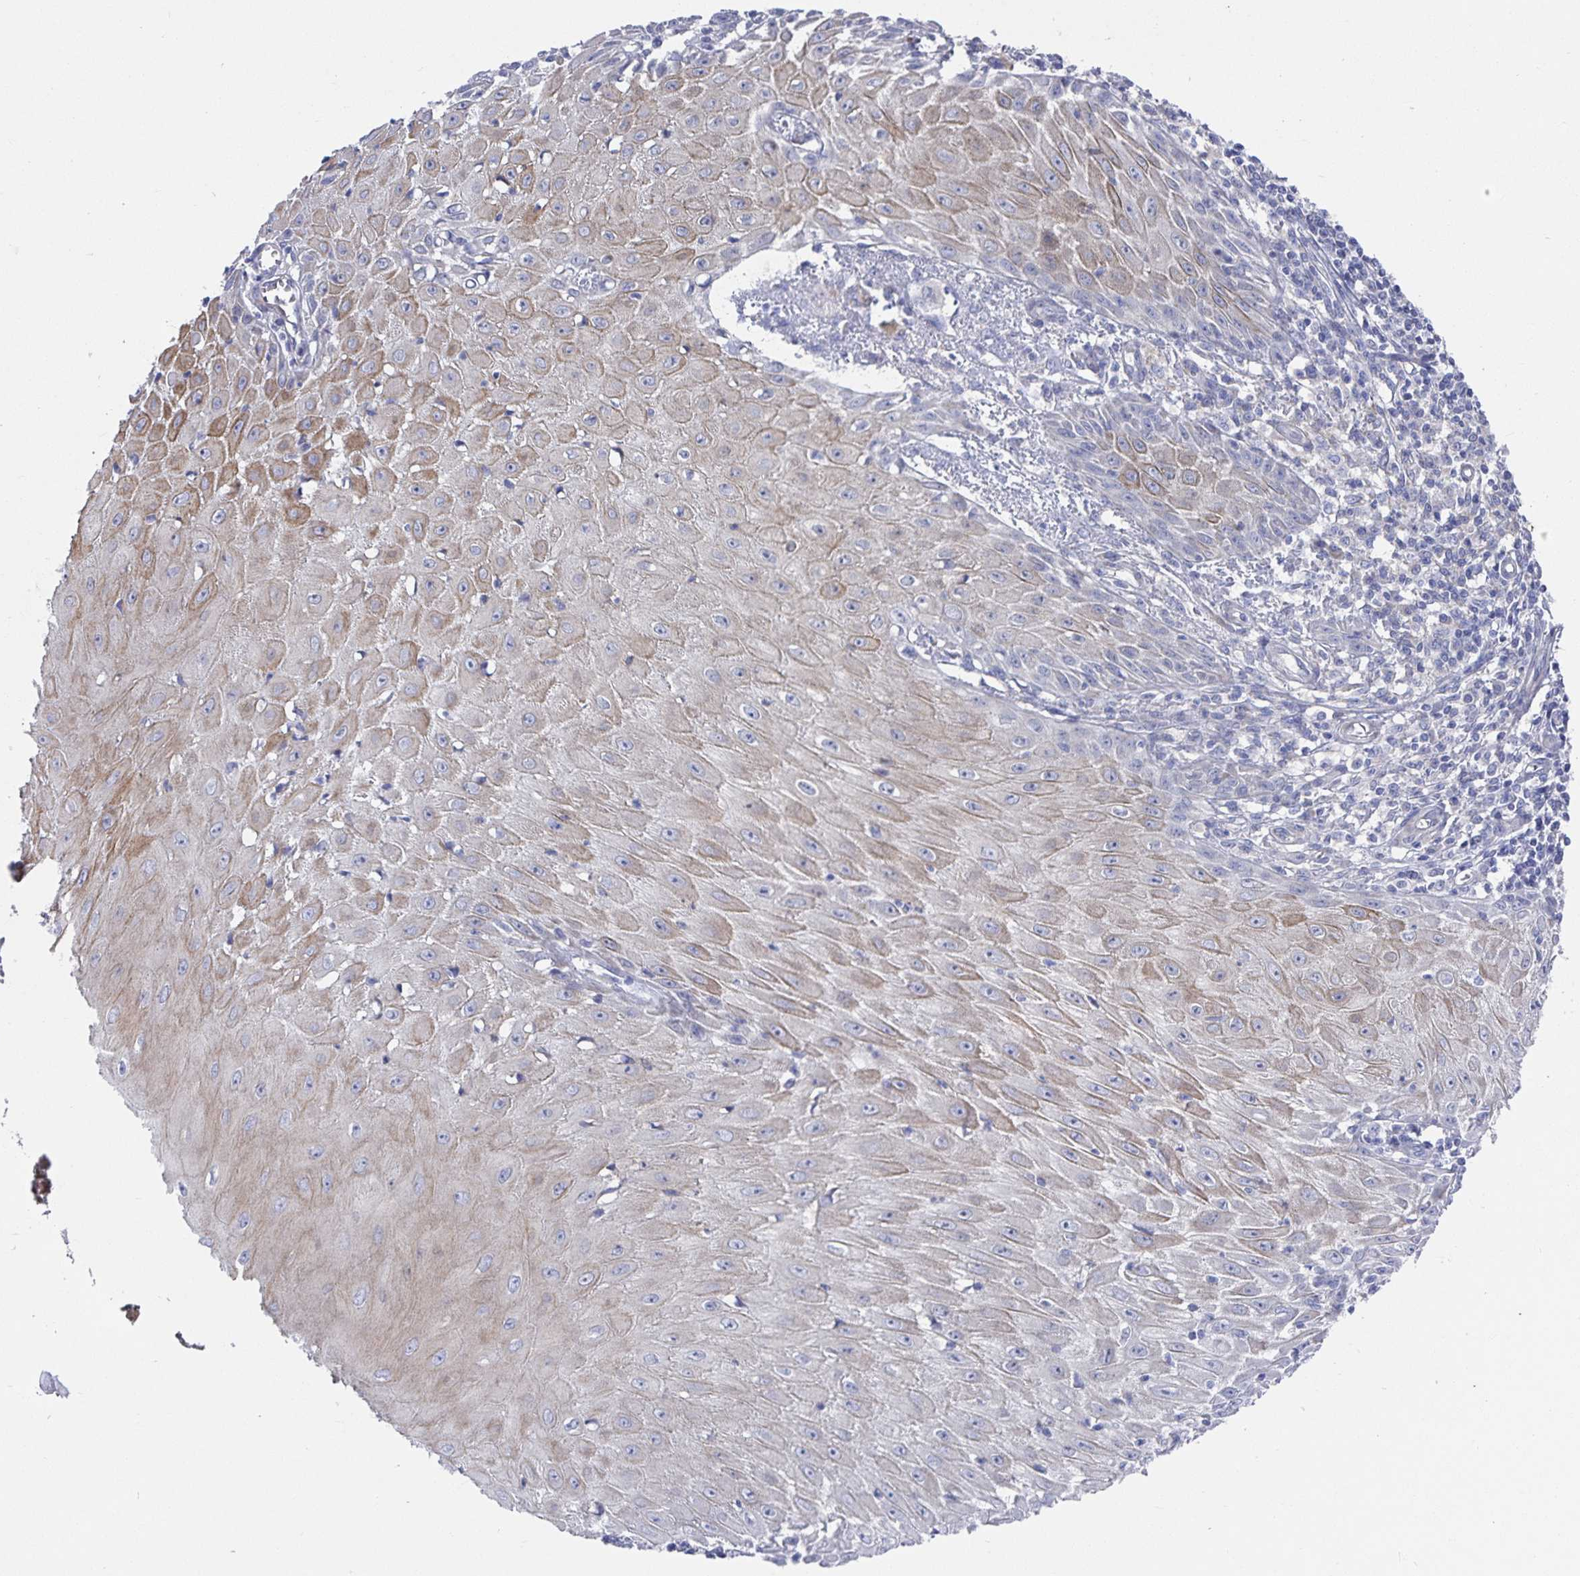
{"staining": {"intensity": "weak", "quantity": "<25%", "location": "cytoplasmic/membranous"}, "tissue": "skin cancer", "cell_type": "Tumor cells", "image_type": "cancer", "snomed": [{"axis": "morphology", "description": "Squamous cell carcinoma, NOS"}, {"axis": "topography", "description": "Skin"}], "caption": "This is a micrograph of immunohistochemistry staining of skin cancer, which shows no positivity in tumor cells. Brightfield microscopy of immunohistochemistry stained with DAB (brown) and hematoxylin (blue), captured at high magnification.", "gene": "ZIK1", "patient": {"sex": "female", "age": 73}}